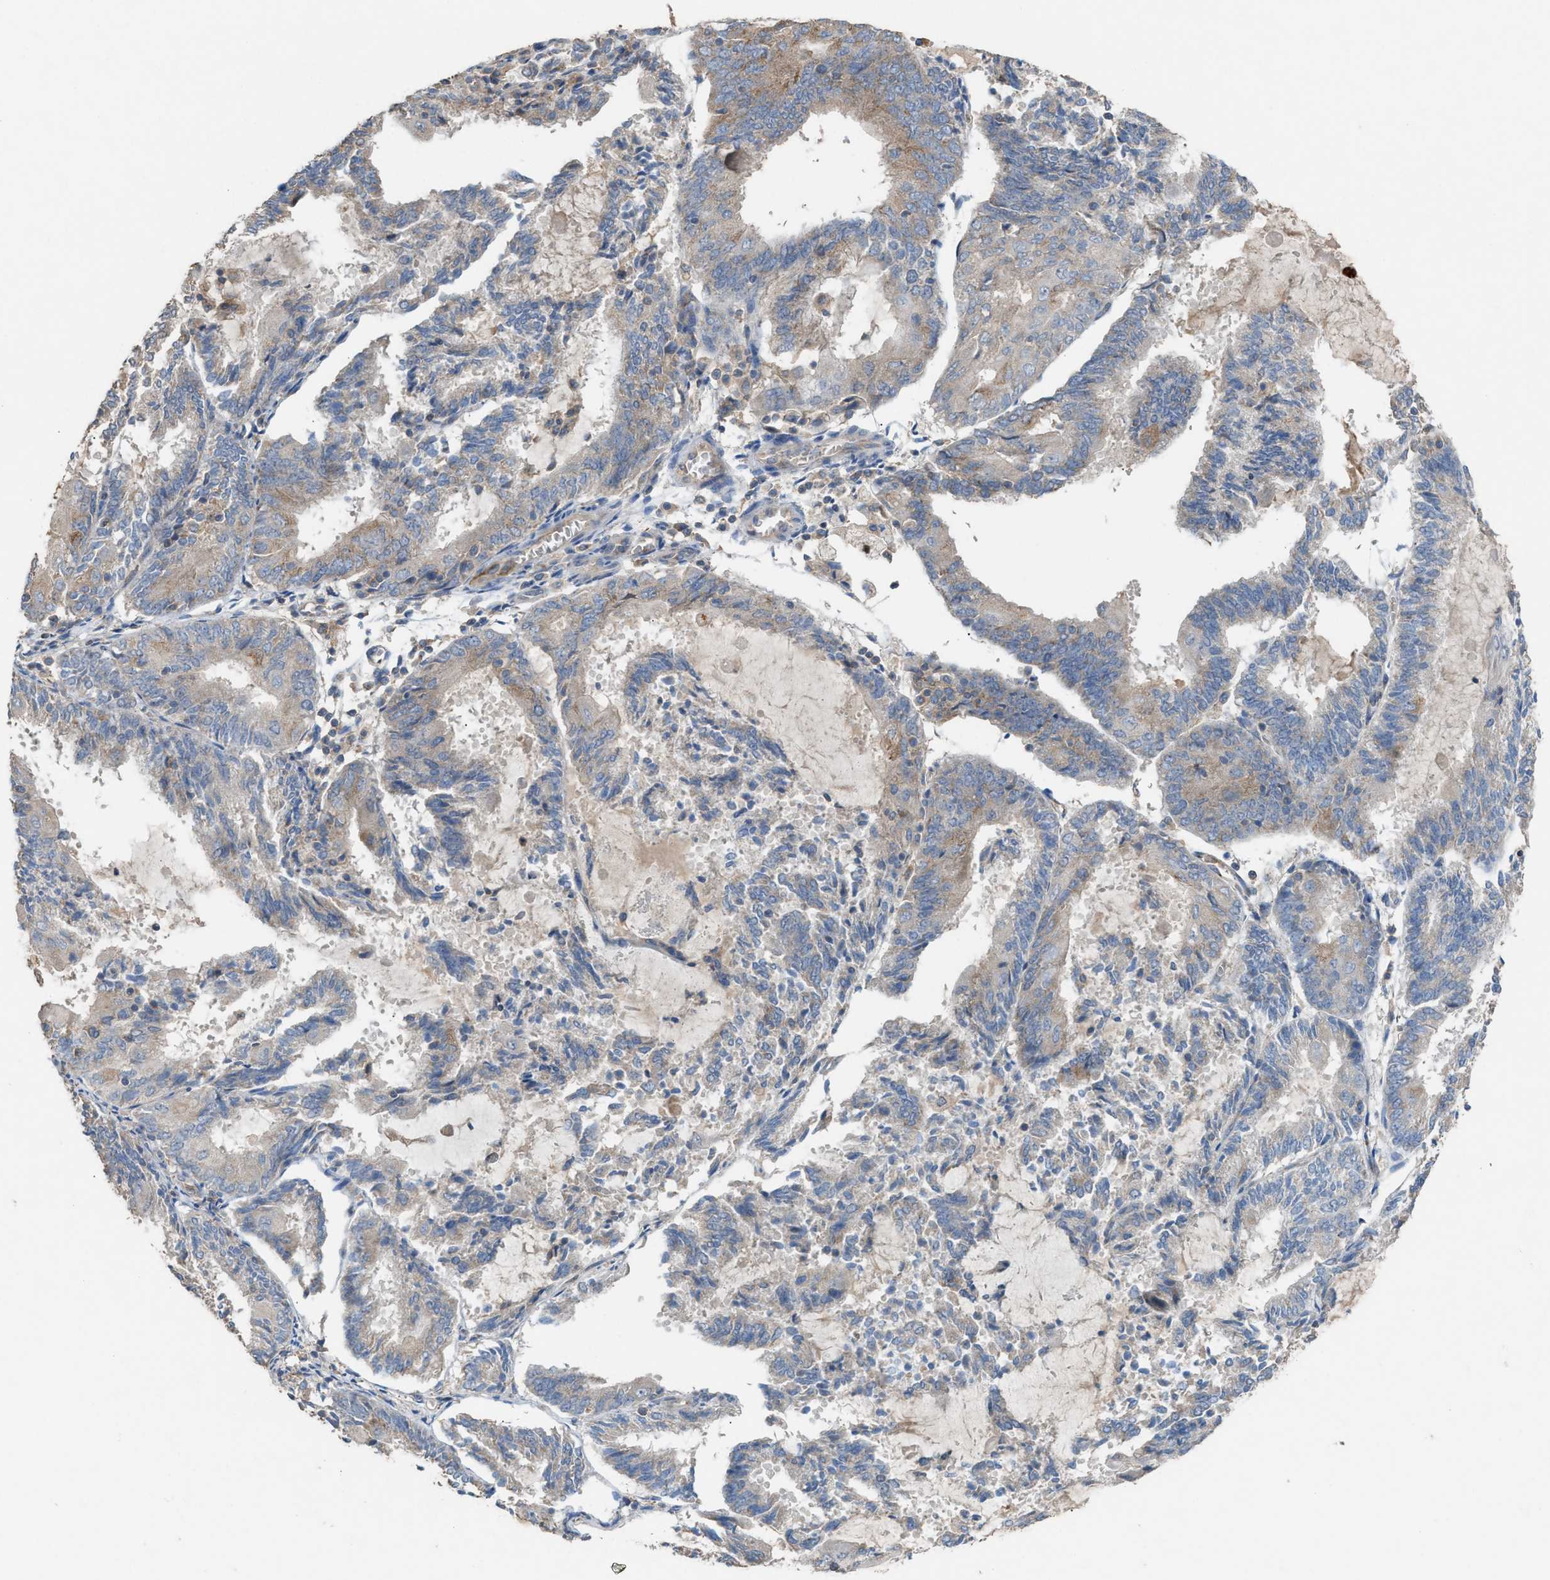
{"staining": {"intensity": "weak", "quantity": "25%-75%", "location": "cytoplasmic/membranous"}, "tissue": "endometrial cancer", "cell_type": "Tumor cells", "image_type": "cancer", "snomed": [{"axis": "morphology", "description": "Adenocarcinoma, NOS"}, {"axis": "topography", "description": "Endometrium"}], "caption": "Tumor cells display low levels of weak cytoplasmic/membranous expression in approximately 25%-75% of cells in human adenocarcinoma (endometrial).", "gene": "TPK1", "patient": {"sex": "female", "age": 81}}